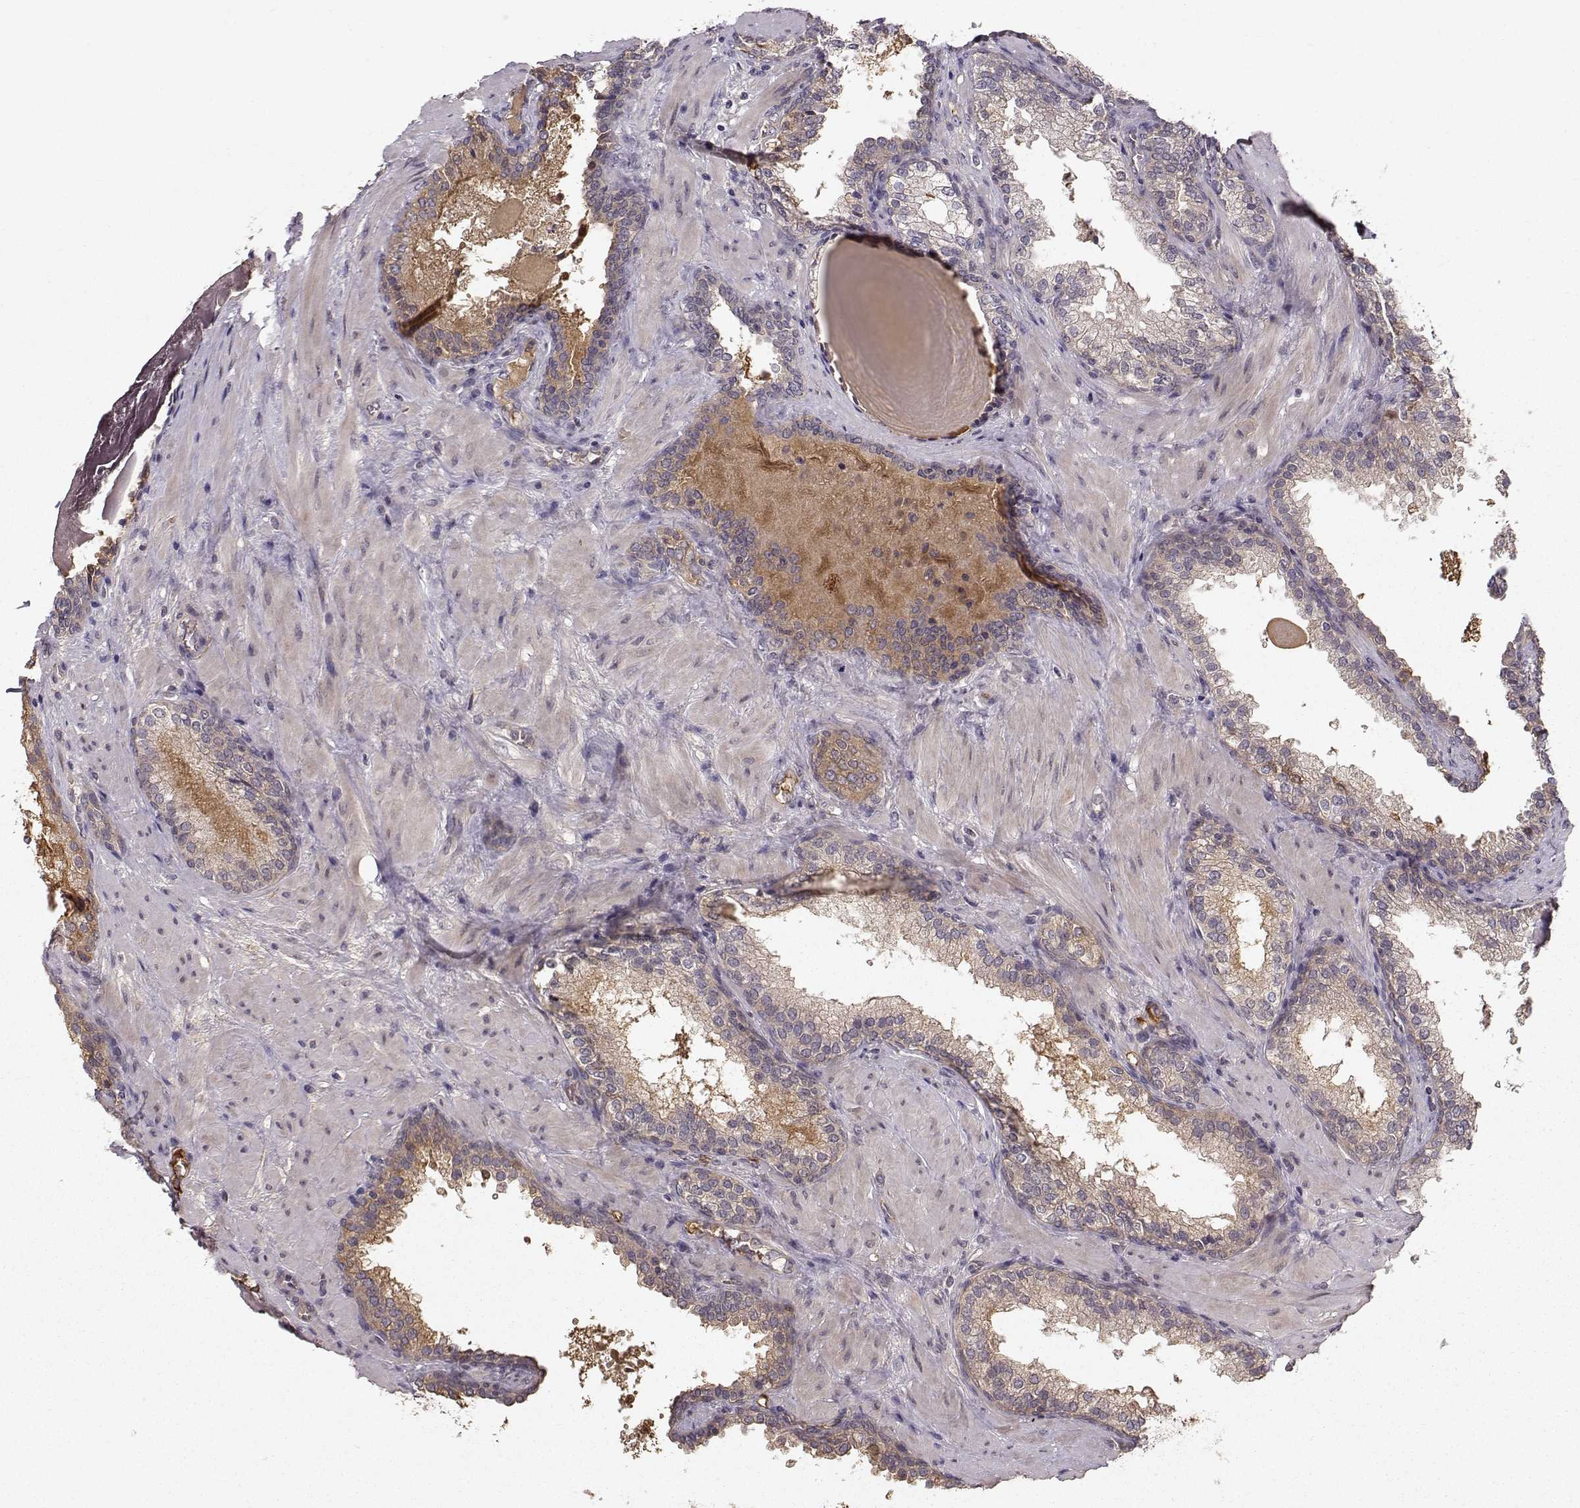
{"staining": {"intensity": "weak", "quantity": "<25%", "location": "cytoplasmic/membranous"}, "tissue": "prostate cancer", "cell_type": "Tumor cells", "image_type": "cancer", "snomed": [{"axis": "morphology", "description": "Adenocarcinoma, Low grade"}, {"axis": "topography", "description": "Prostate"}], "caption": "Tumor cells are negative for protein expression in human prostate cancer.", "gene": "WNT6", "patient": {"sex": "male", "age": 60}}